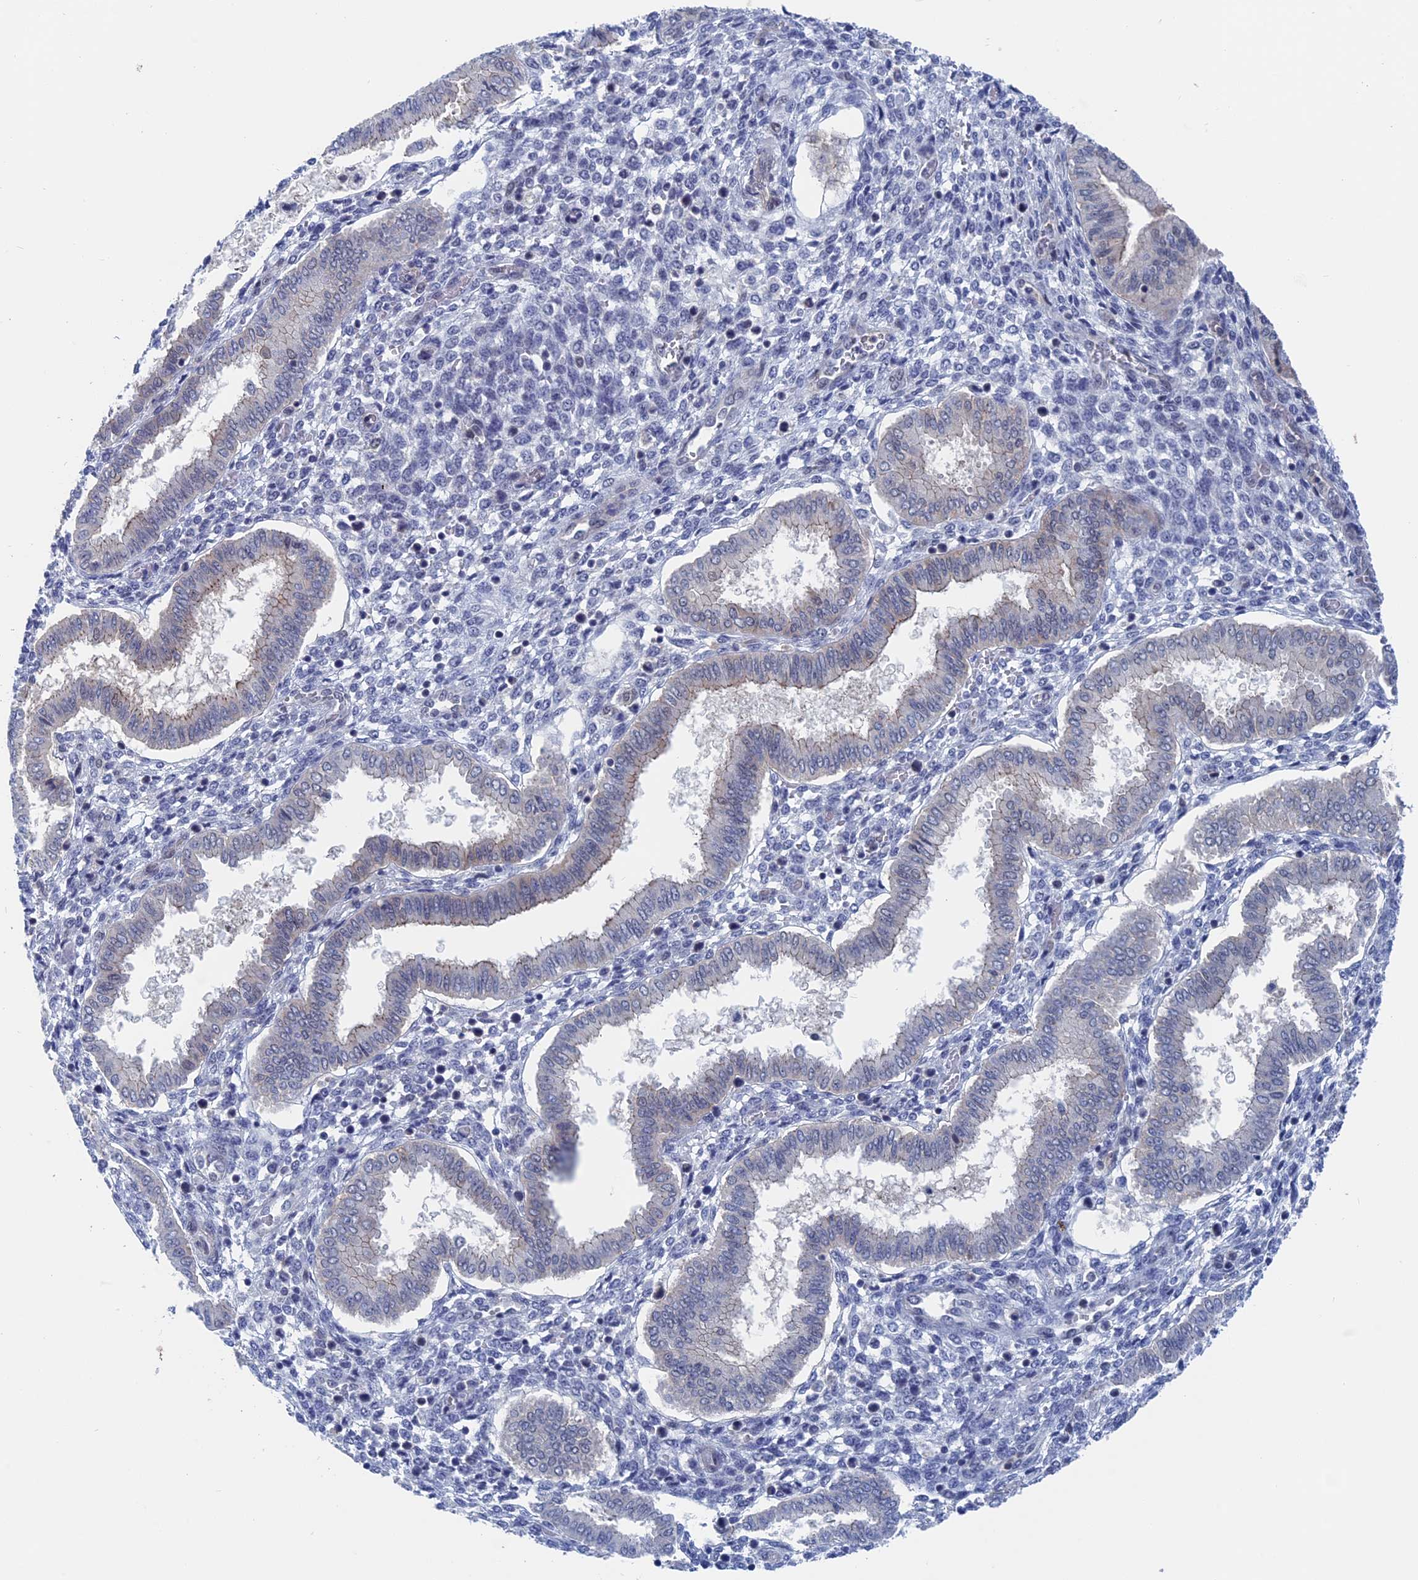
{"staining": {"intensity": "negative", "quantity": "none", "location": "none"}, "tissue": "endometrium", "cell_type": "Cells in endometrial stroma", "image_type": "normal", "snomed": [{"axis": "morphology", "description": "Normal tissue, NOS"}, {"axis": "topography", "description": "Endometrium"}], "caption": "Micrograph shows no protein staining in cells in endometrial stroma of benign endometrium. (Stains: DAB (3,3'-diaminobenzidine) immunohistochemistry with hematoxylin counter stain, Microscopy: brightfield microscopy at high magnification).", "gene": "MARCHF3", "patient": {"sex": "female", "age": 24}}